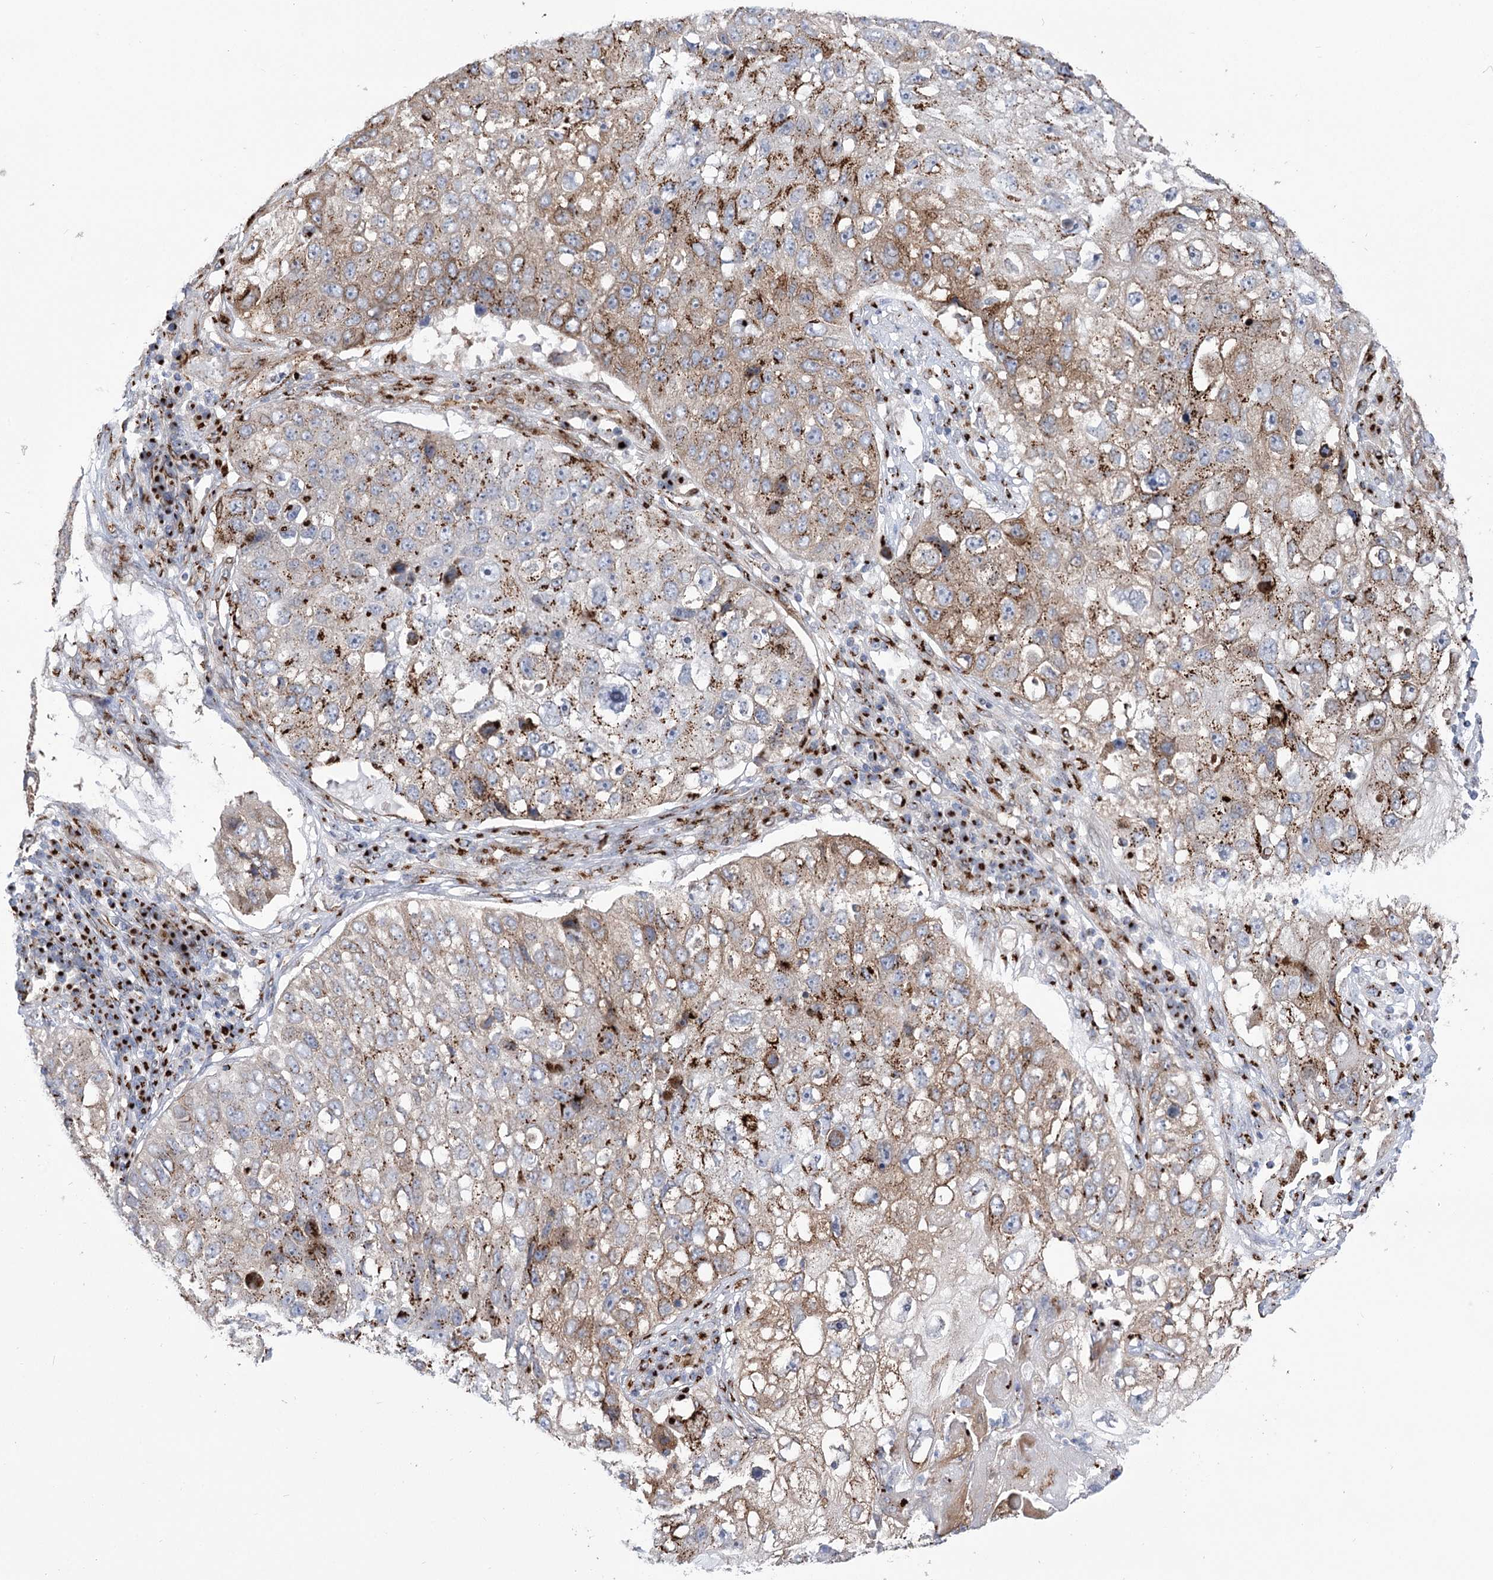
{"staining": {"intensity": "moderate", "quantity": ">75%", "location": "cytoplasmic/membranous"}, "tissue": "lung cancer", "cell_type": "Tumor cells", "image_type": "cancer", "snomed": [{"axis": "morphology", "description": "Squamous cell carcinoma, NOS"}, {"axis": "topography", "description": "Lung"}], "caption": "Moderate cytoplasmic/membranous protein expression is appreciated in about >75% of tumor cells in squamous cell carcinoma (lung).", "gene": "TMEM165", "patient": {"sex": "male", "age": 61}}